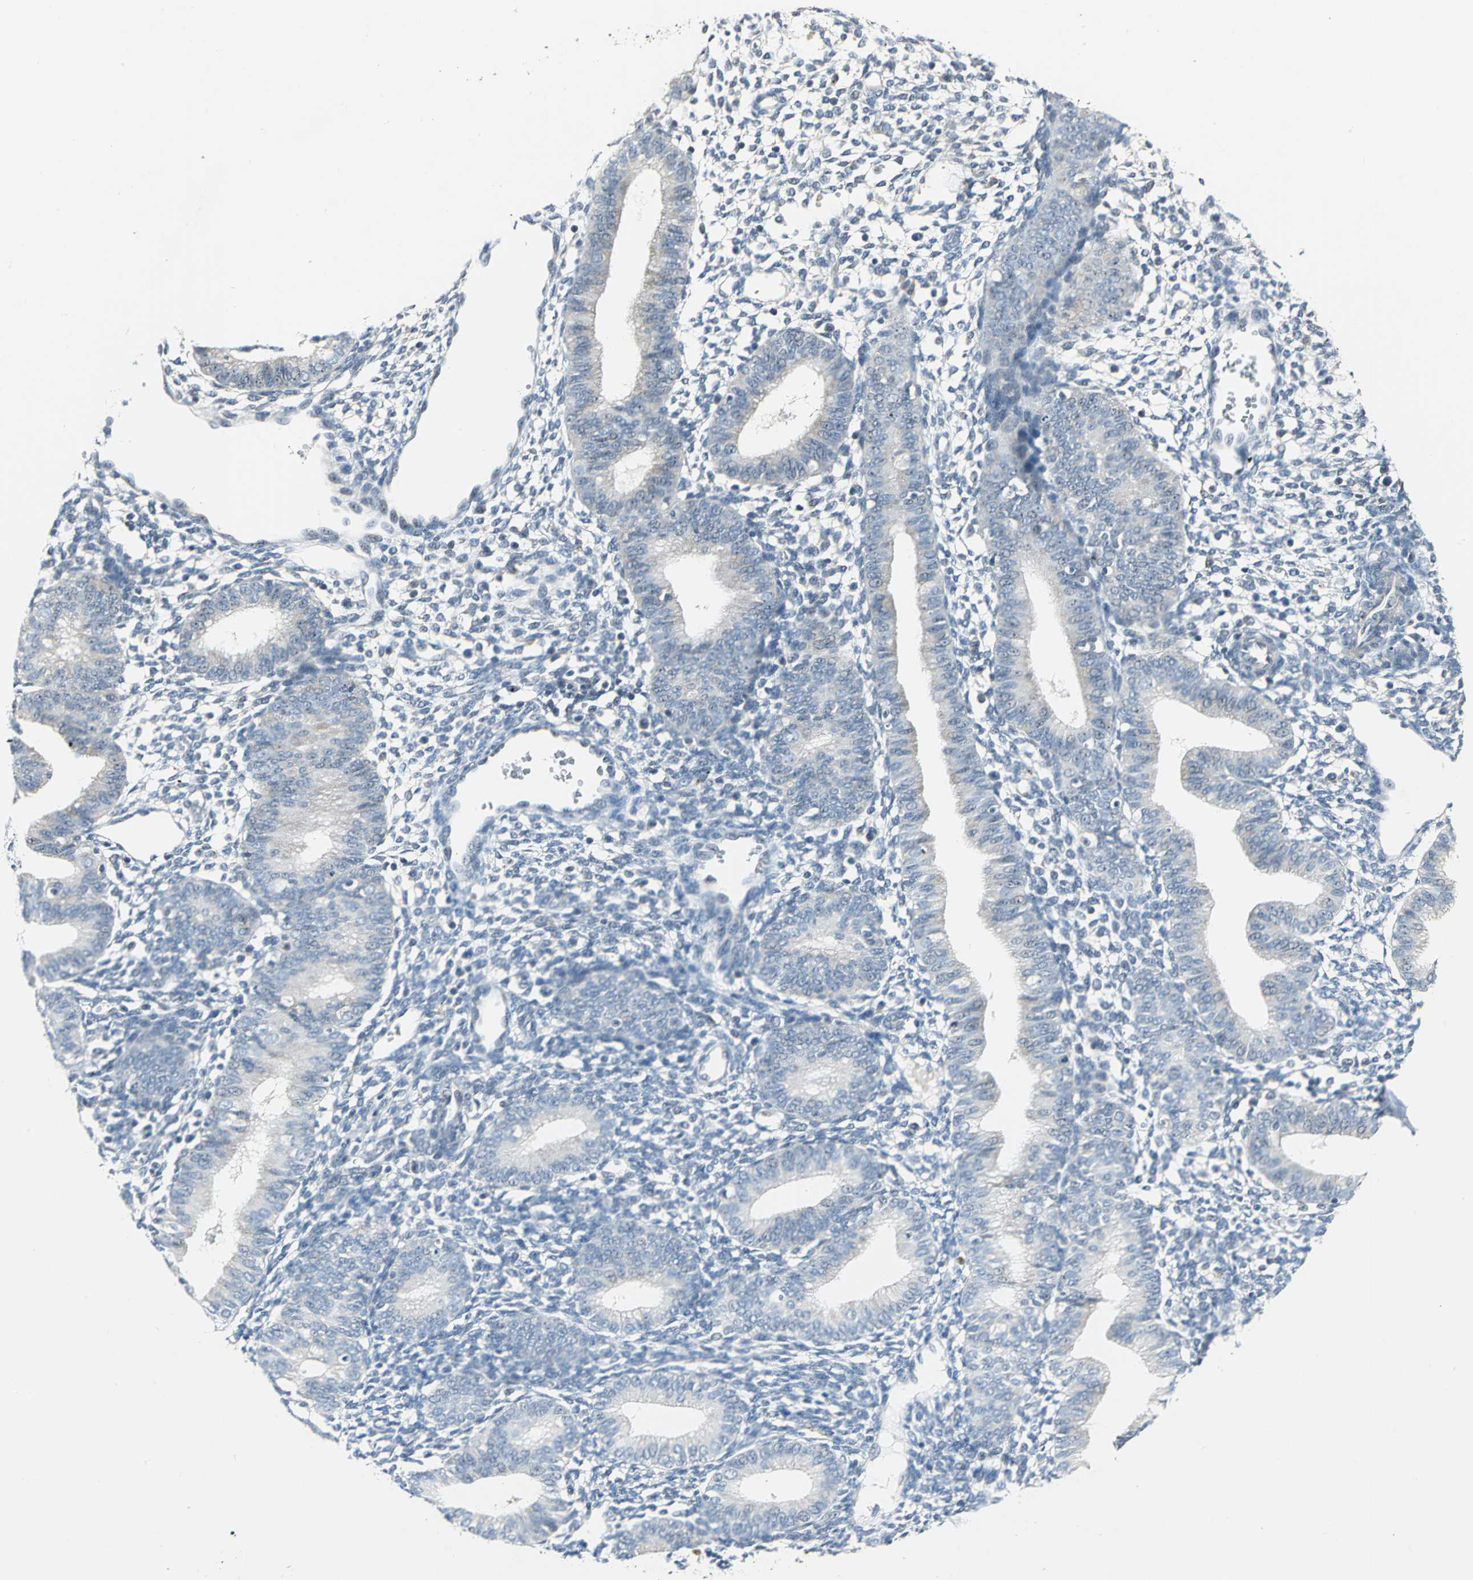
{"staining": {"intensity": "negative", "quantity": "none", "location": "none"}, "tissue": "endometrium", "cell_type": "Cells in endometrial stroma", "image_type": "normal", "snomed": [{"axis": "morphology", "description": "Normal tissue, NOS"}, {"axis": "topography", "description": "Endometrium"}], "caption": "Cells in endometrial stroma are negative for protein expression in benign human endometrium. The staining is performed using DAB brown chromogen with nuclei counter-stained in using hematoxylin.", "gene": "MYBBP1A", "patient": {"sex": "female", "age": 61}}